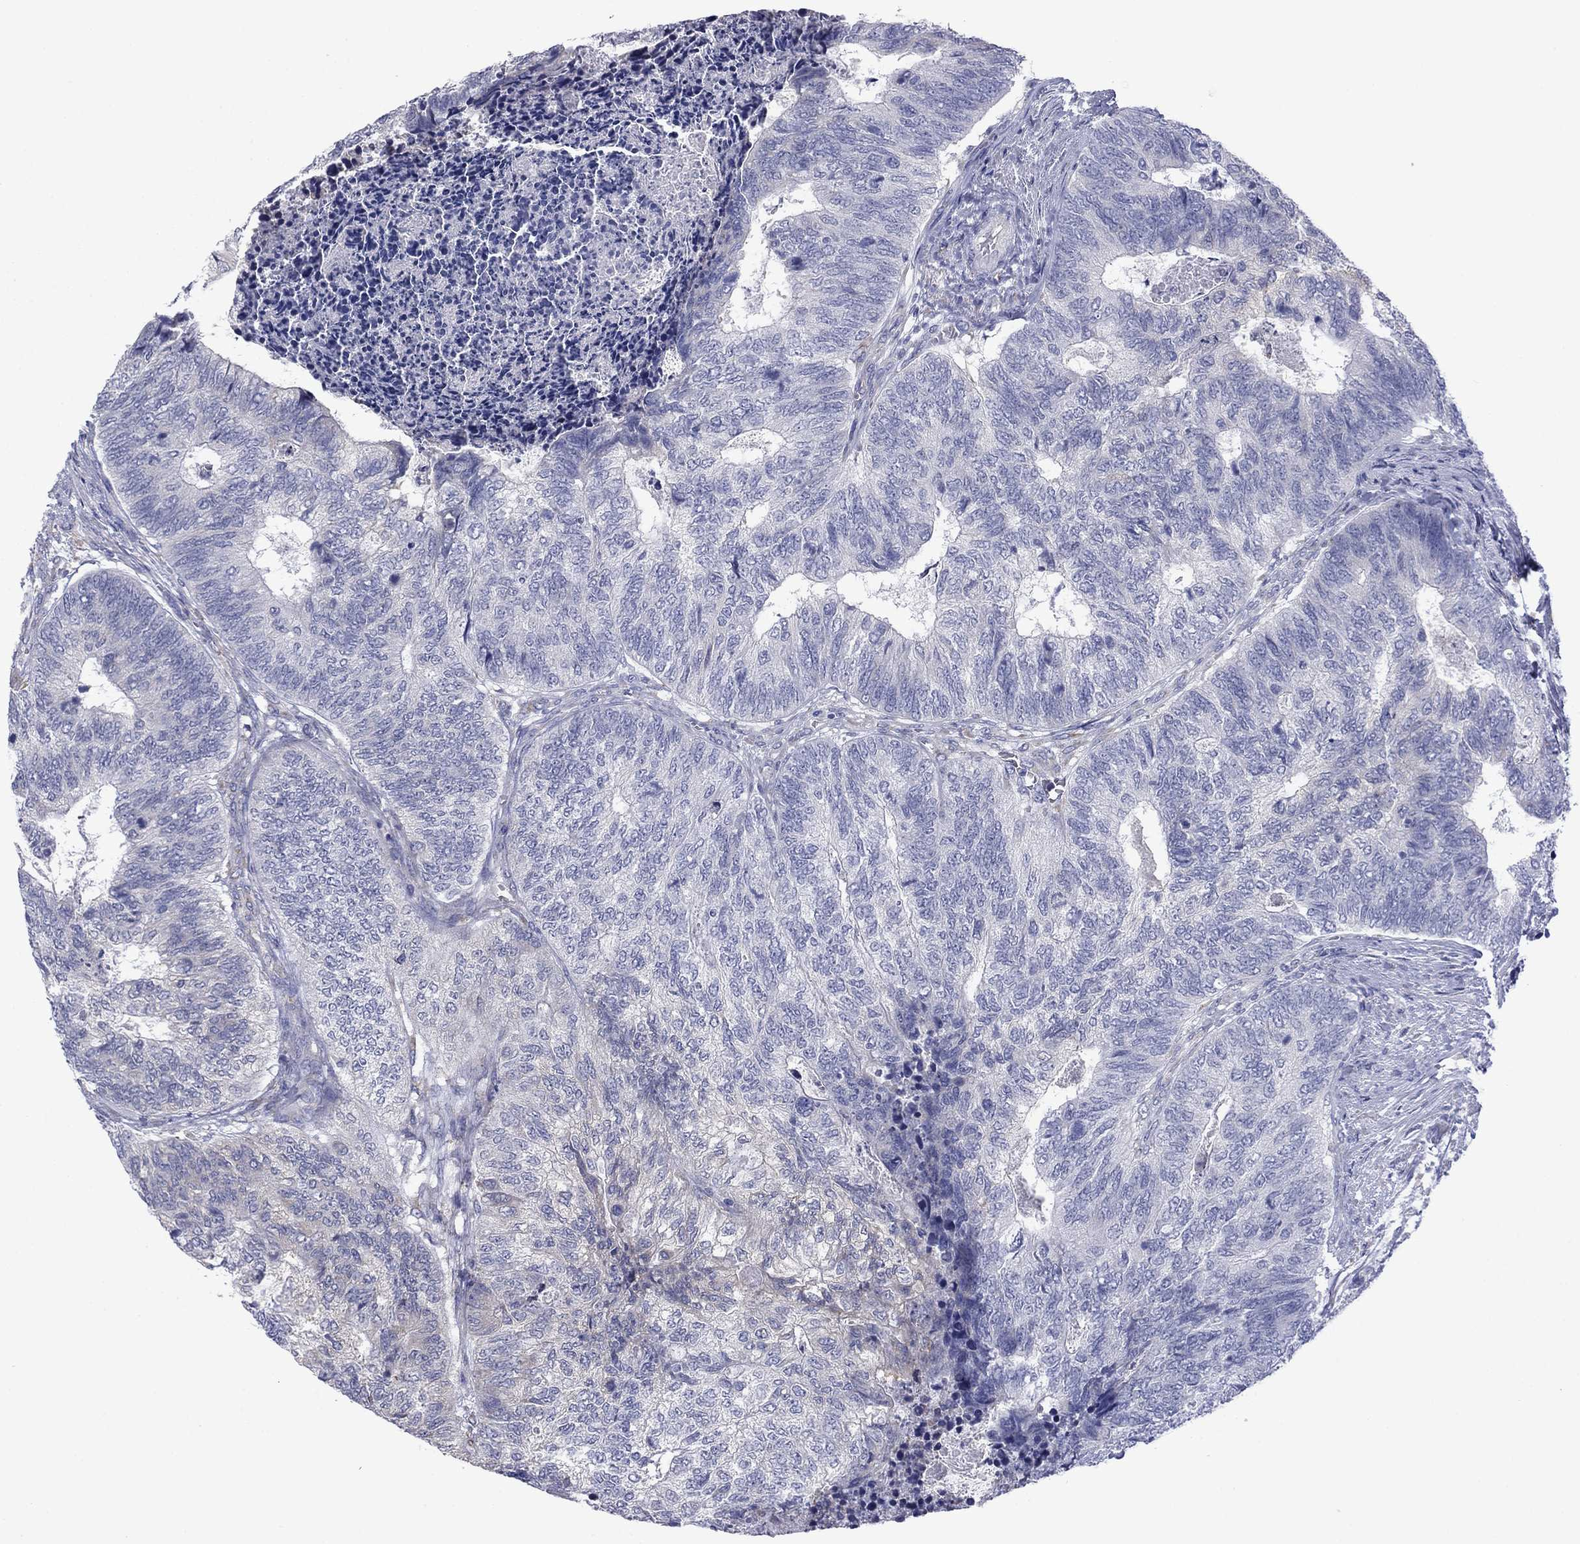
{"staining": {"intensity": "weak", "quantity": "<25%", "location": "cytoplasmic/membranous"}, "tissue": "colorectal cancer", "cell_type": "Tumor cells", "image_type": "cancer", "snomed": [{"axis": "morphology", "description": "Adenocarcinoma, NOS"}, {"axis": "topography", "description": "Colon"}], "caption": "This is an immunohistochemistry (IHC) histopathology image of human colorectal cancer. There is no staining in tumor cells.", "gene": "TMPRSS11A", "patient": {"sex": "female", "age": 67}}